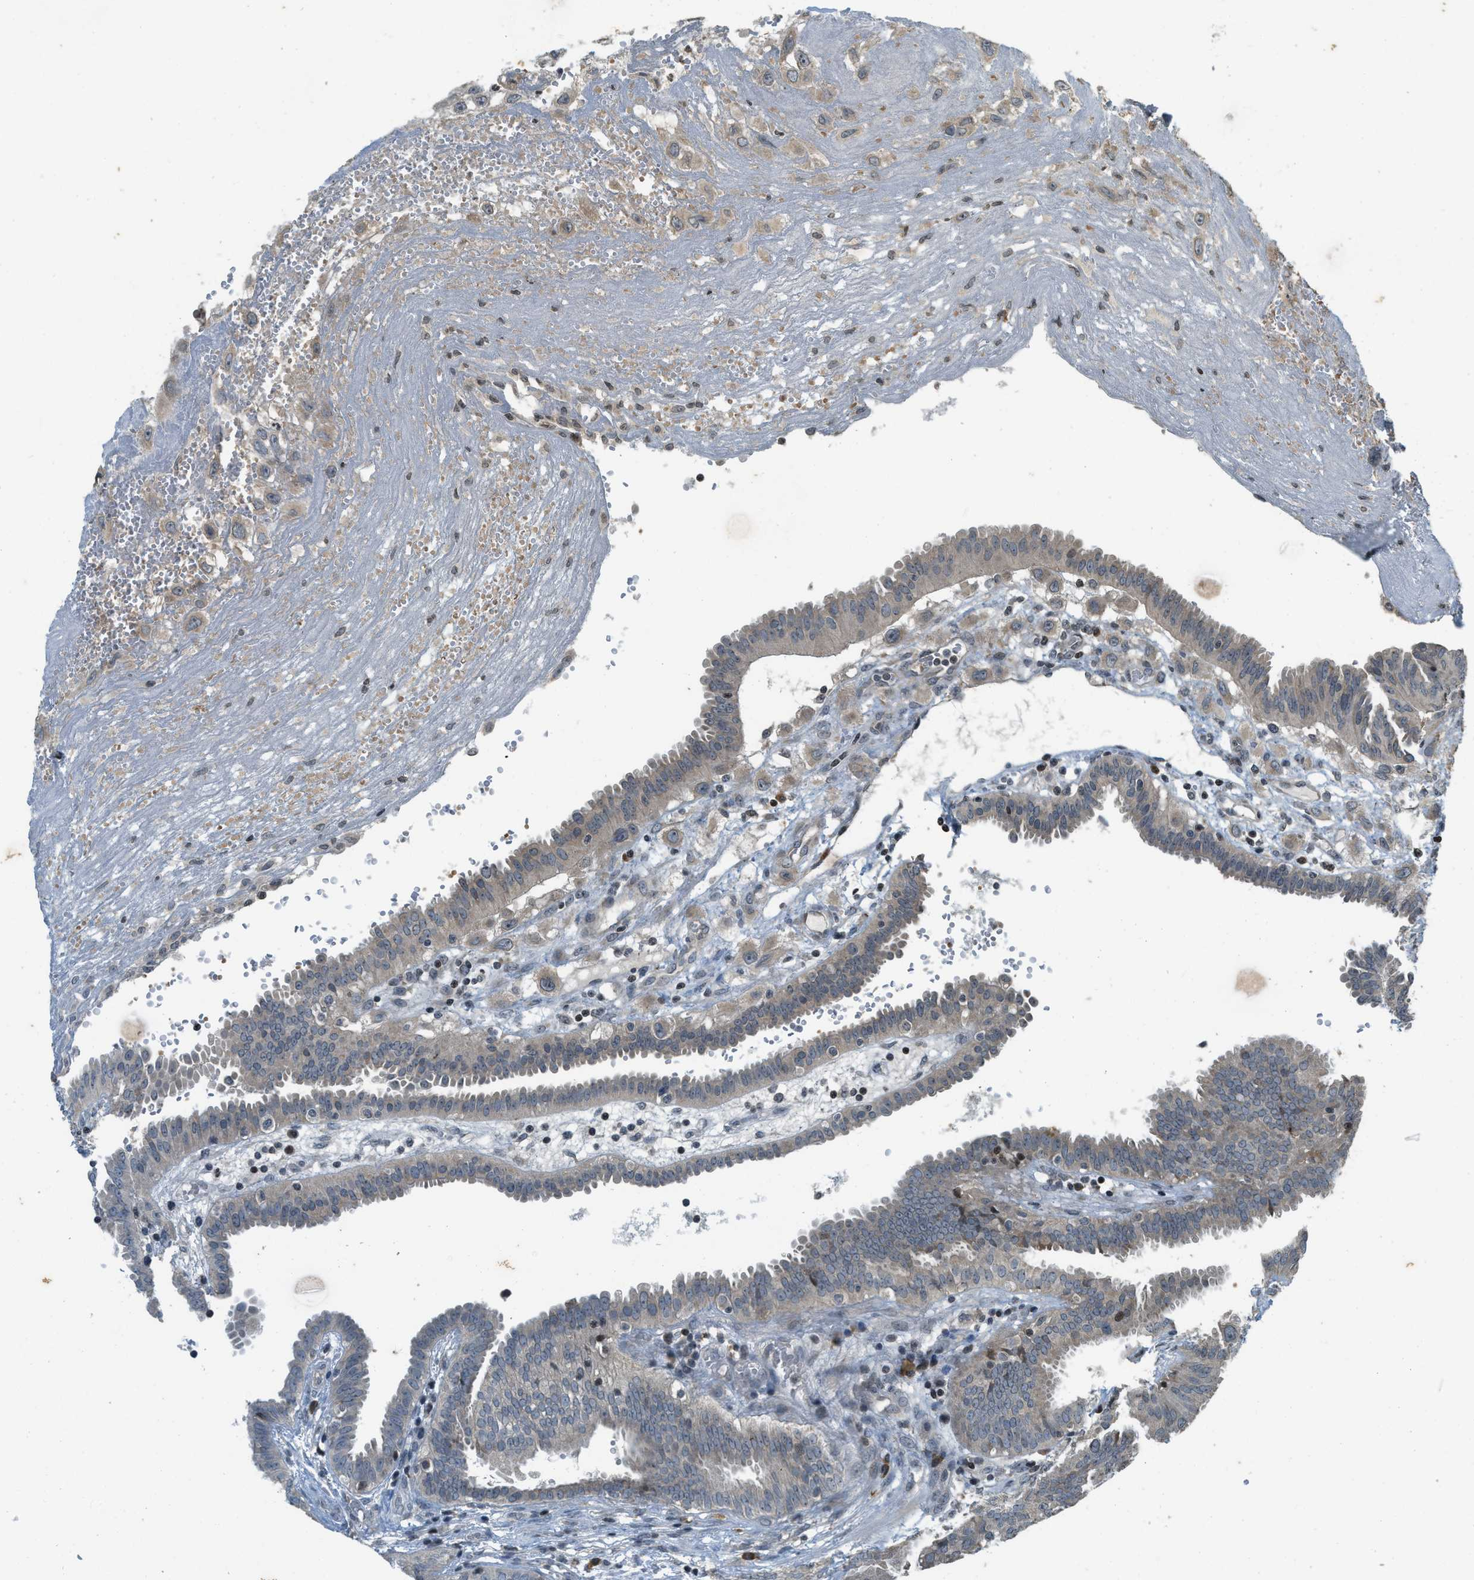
{"staining": {"intensity": "weak", "quantity": "<25%", "location": "cytoplasmic/membranous"}, "tissue": "fallopian tube", "cell_type": "Glandular cells", "image_type": "normal", "snomed": [{"axis": "morphology", "description": "Normal tissue, NOS"}, {"axis": "topography", "description": "Fallopian tube"}, {"axis": "topography", "description": "Placenta"}], "caption": "Immunohistochemistry (IHC) photomicrograph of benign fallopian tube: fallopian tube stained with DAB (3,3'-diaminobenzidine) displays no significant protein expression in glandular cells.", "gene": "SIAH1", "patient": {"sex": "female", "age": 32}}